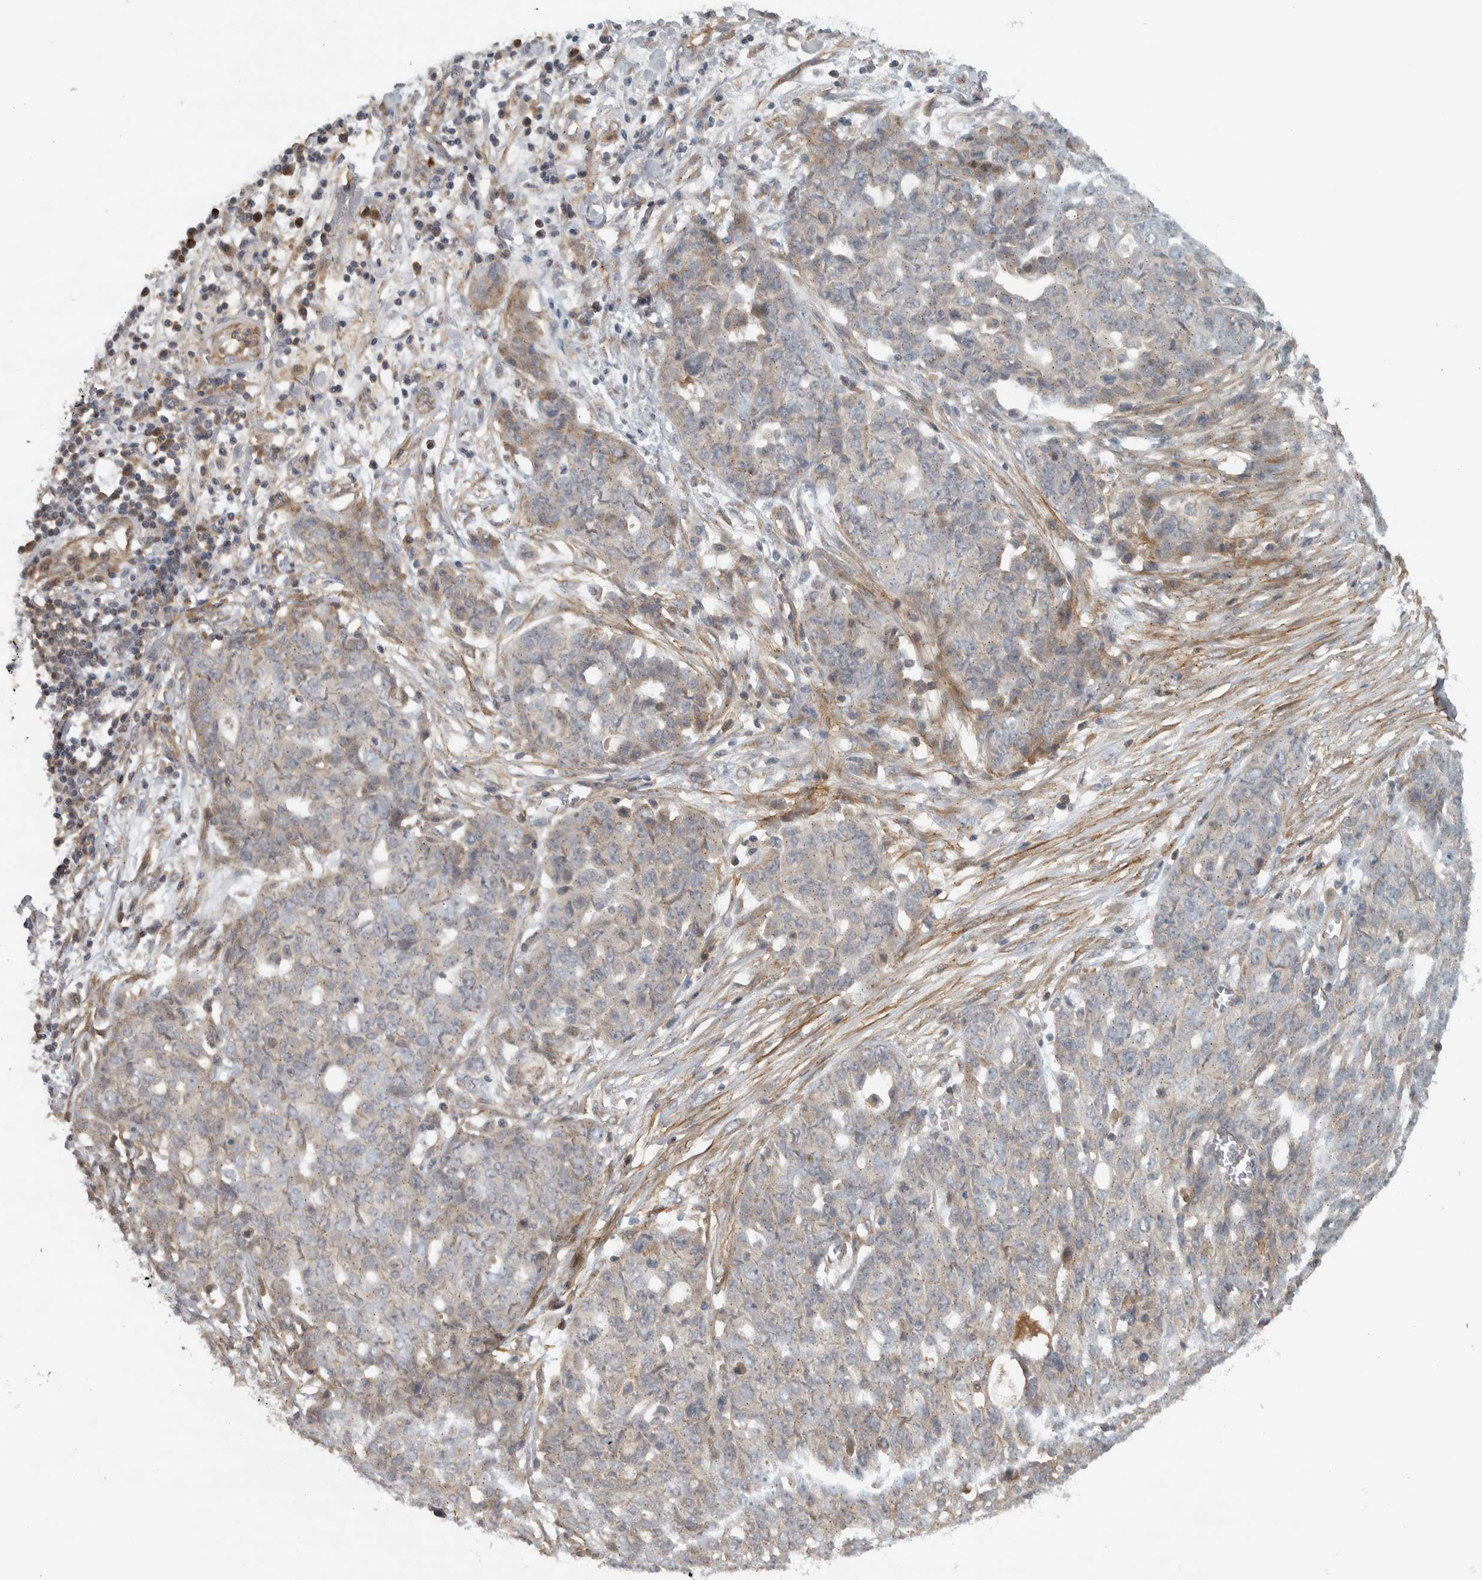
{"staining": {"intensity": "negative", "quantity": "none", "location": "none"}, "tissue": "ovarian cancer", "cell_type": "Tumor cells", "image_type": "cancer", "snomed": [{"axis": "morphology", "description": "Cystadenocarcinoma, serous, NOS"}, {"axis": "topography", "description": "Soft tissue"}, {"axis": "topography", "description": "Ovary"}], "caption": "The photomicrograph demonstrates no staining of tumor cells in ovarian cancer.", "gene": "LBHD1", "patient": {"sex": "female", "age": 57}}